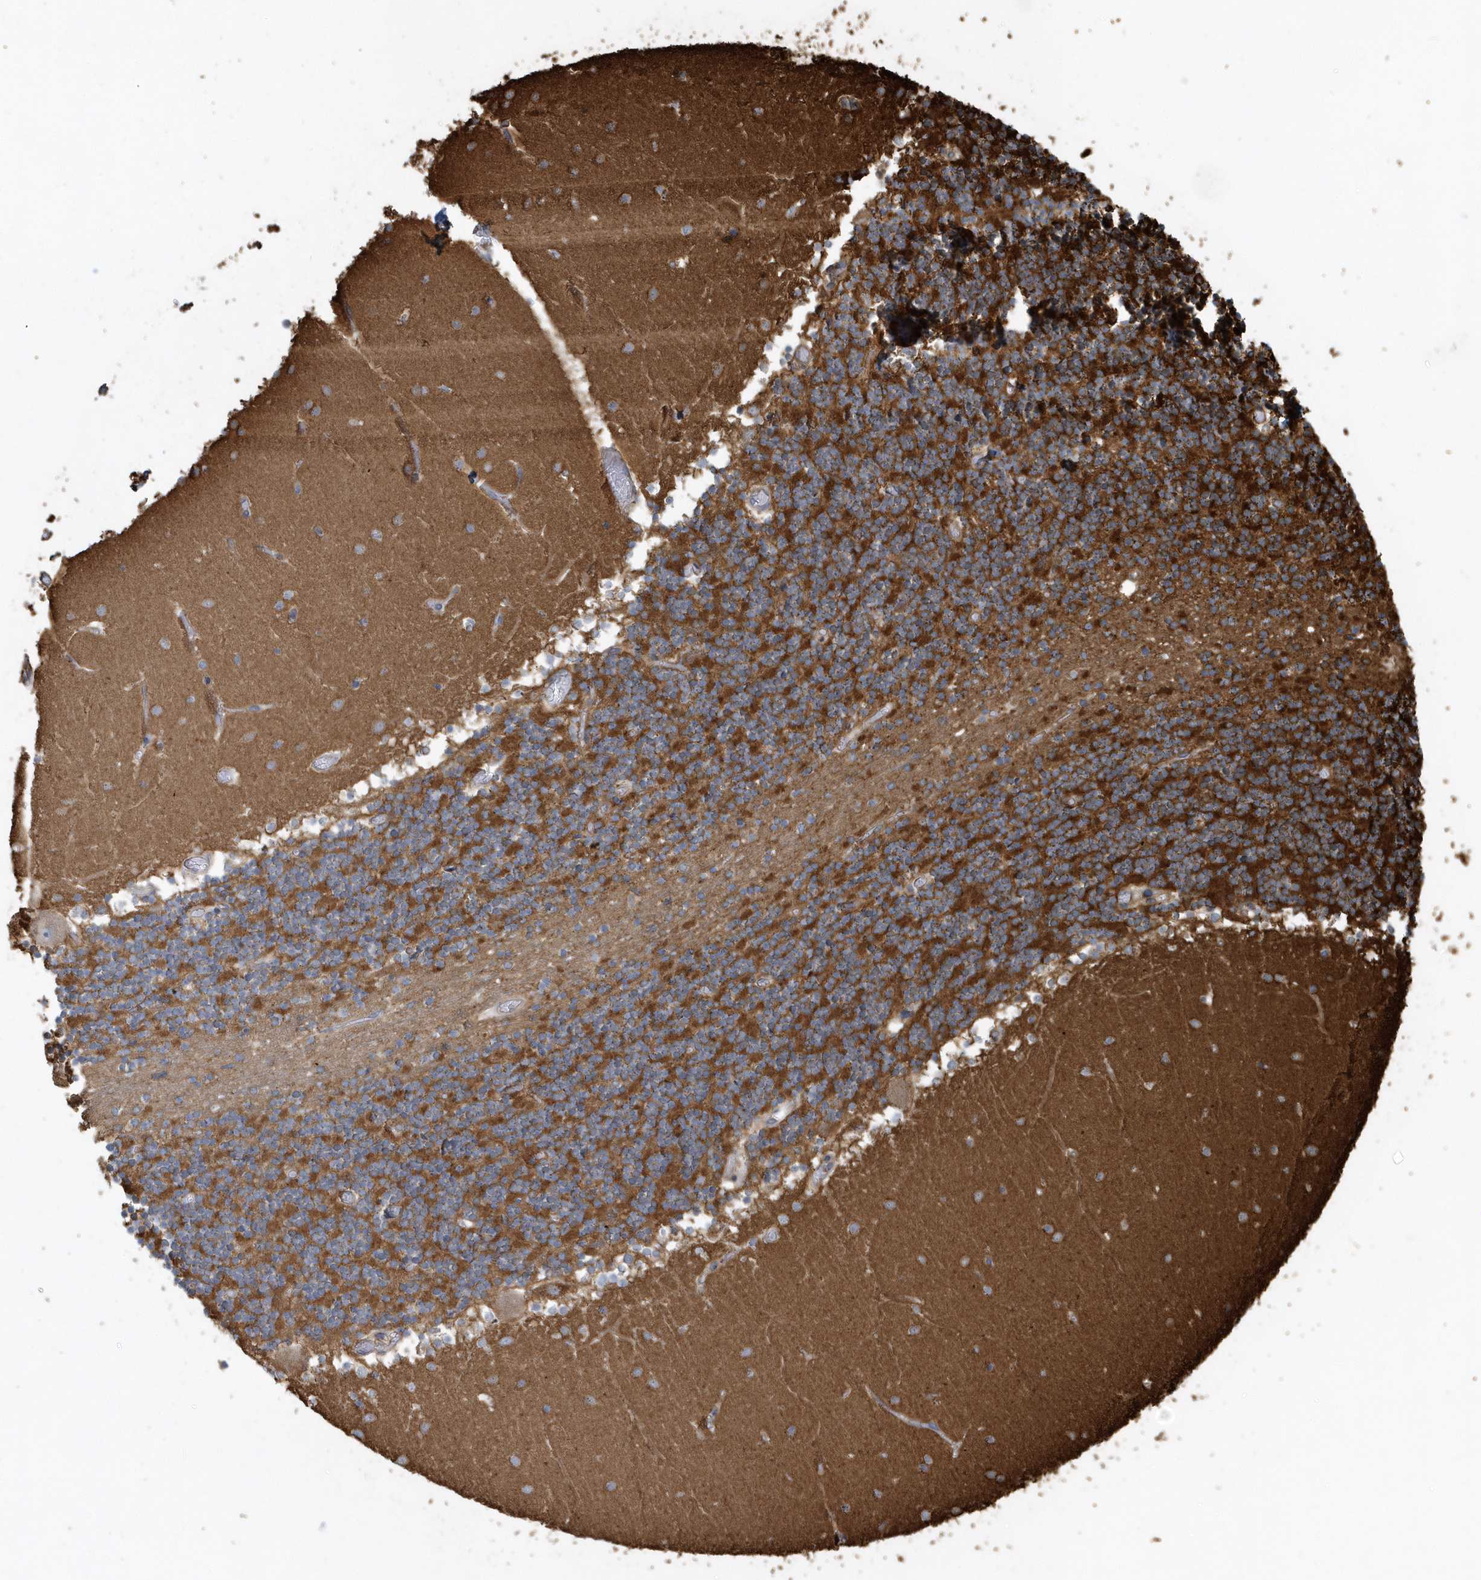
{"staining": {"intensity": "strong", "quantity": "25%-75%", "location": "cytoplasmic/membranous"}, "tissue": "cerebellum", "cell_type": "Cells in granular layer", "image_type": "normal", "snomed": [{"axis": "morphology", "description": "Normal tissue, NOS"}, {"axis": "topography", "description": "Cerebellum"}], "caption": "Brown immunohistochemical staining in normal human cerebellum reveals strong cytoplasmic/membranous expression in about 25%-75% of cells in granular layer. (DAB (3,3'-diaminobenzidine) IHC with brightfield microscopy, high magnification).", "gene": "TRAIP", "patient": {"sex": "female", "age": 28}}